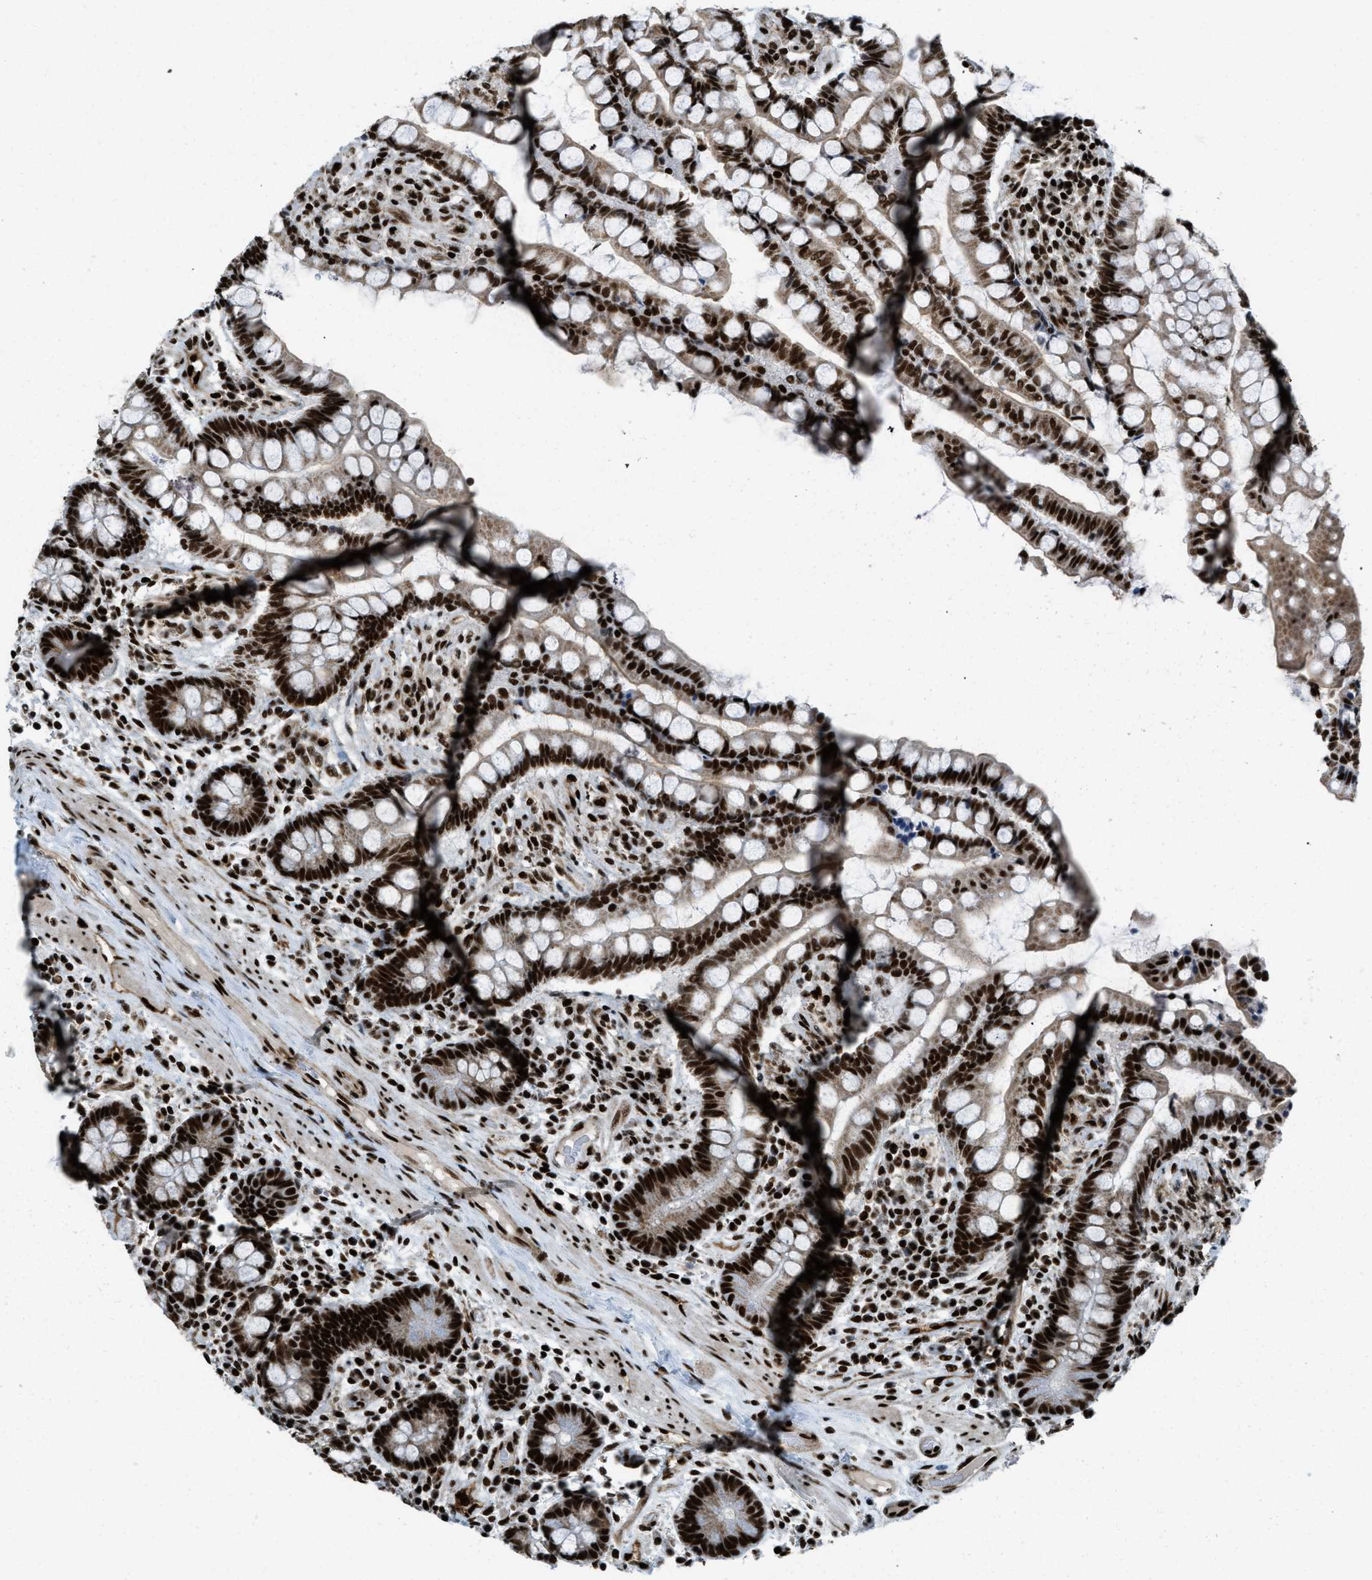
{"staining": {"intensity": "strong", "quantity": ">75%", "location": "nuclear"}, "tissue": "colon", "cell_type": "Endothelial cells", "image_type": "normal", "snomed": [{"axis": "morphology", "description": "Normal tissue, NOS"}, {"axis": "topography", "description": "Colon"}], "caption": "Human colon stained with a brown dye reveals strong nuclear positive staining in approximately >75% of endothelial cells.", "gene": "GABPB1", "patient": {"sex": "male", "age": 73}}